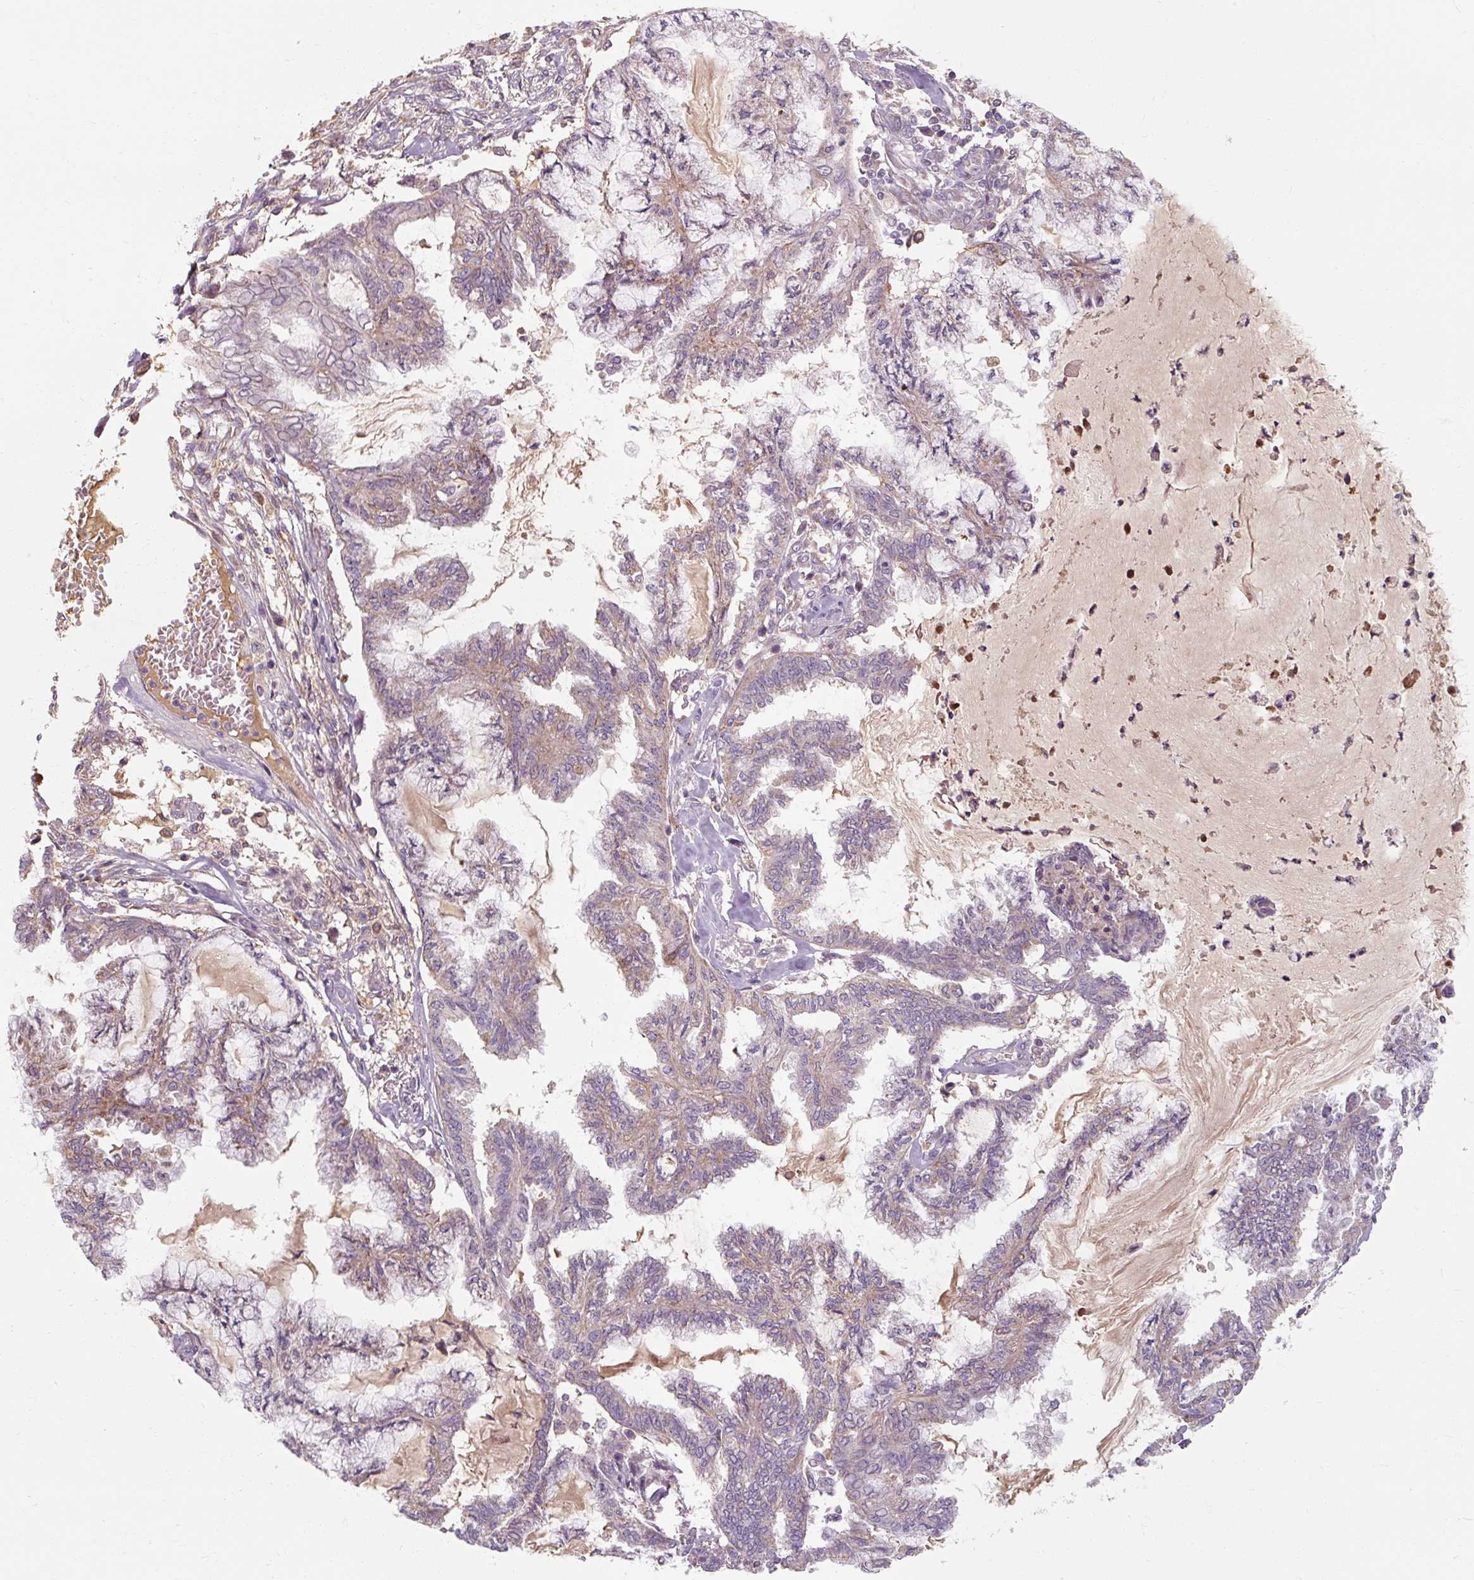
{"staining": {"intensity": "weak", "quantity": "<25%", "location": "cytoplasmic/membranous"}, "tissue": "endometrial cancer", "cell_type": "Tumor cells", "image_type": "cancer", "snomed": [{"axis": "morphology", "description": "Adenocarcinoma, NOS"}, {"axis": "topography", "description": "Endometrium"}], "caption": "The micrograph exhibits no staining of tumor cells in endometrial cancer.", "gene": "TSEN54", "patient": {"sex": "female", "age": 86}}